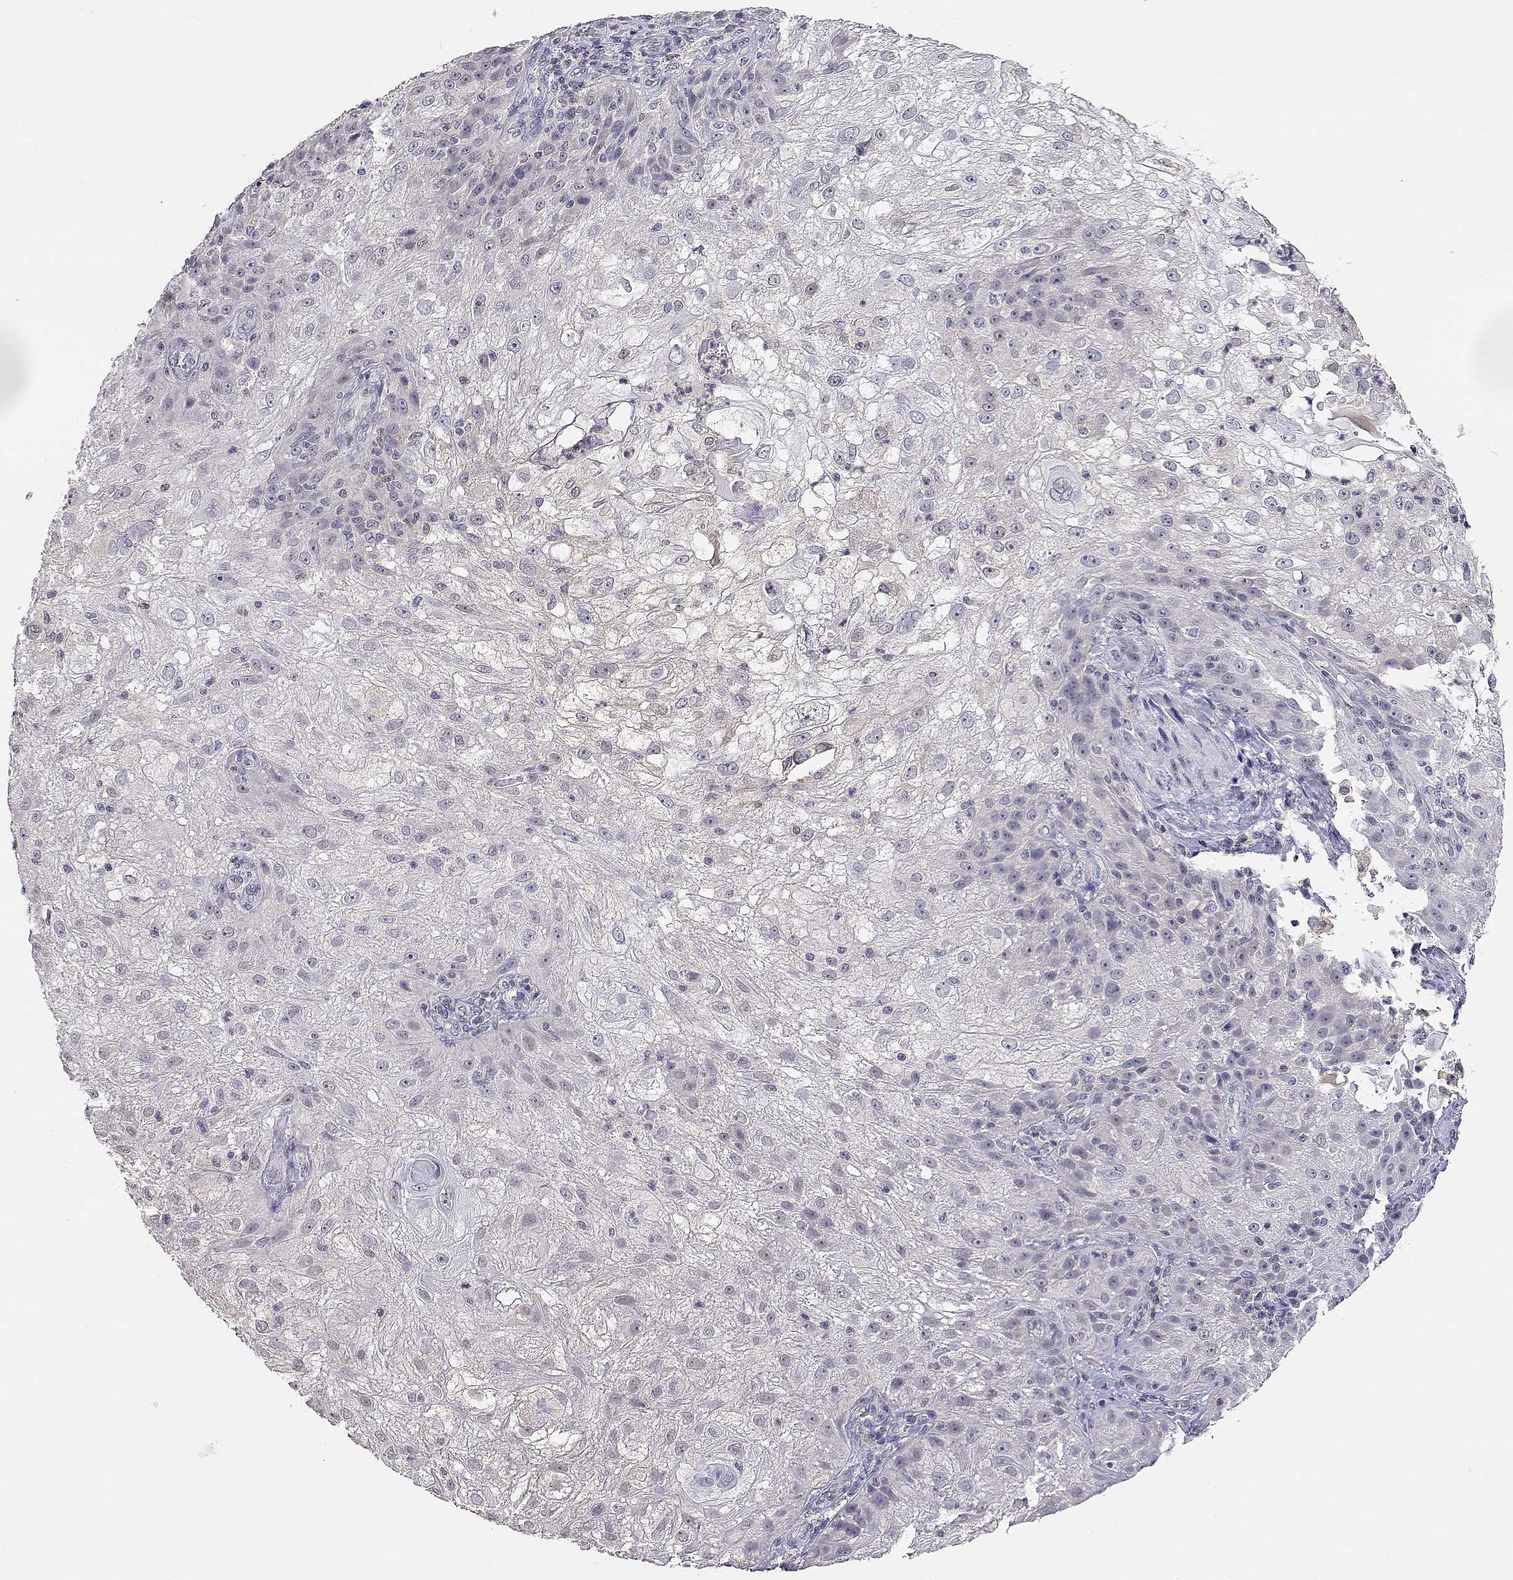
{"staining": {"intensity": "negative", "quantity": "none", "location": "none"}, "tissue": "skin cancer", "cell_type": "Tumor cells", "image_type": "cancer", "snomed": [{"axis": "morphology", "description": "Normal tissue, NOS"}, {"axis": "morphology", "description": "Squamous cell carcinoma, NOS"}, {"axis": "topography", "description": "Skin"}], "caption": "High power microscopy histopathology image of an IHC photomicrograph of skin cancer (squamous cell carcinoma), revealing no significant positivity in tumor cells. The staining is performed using DAB brown chromogen with nuclei counter-stained in using hematoxylin.", "gene": "ADA", "patient": {"sex": "female", "age": 83}}